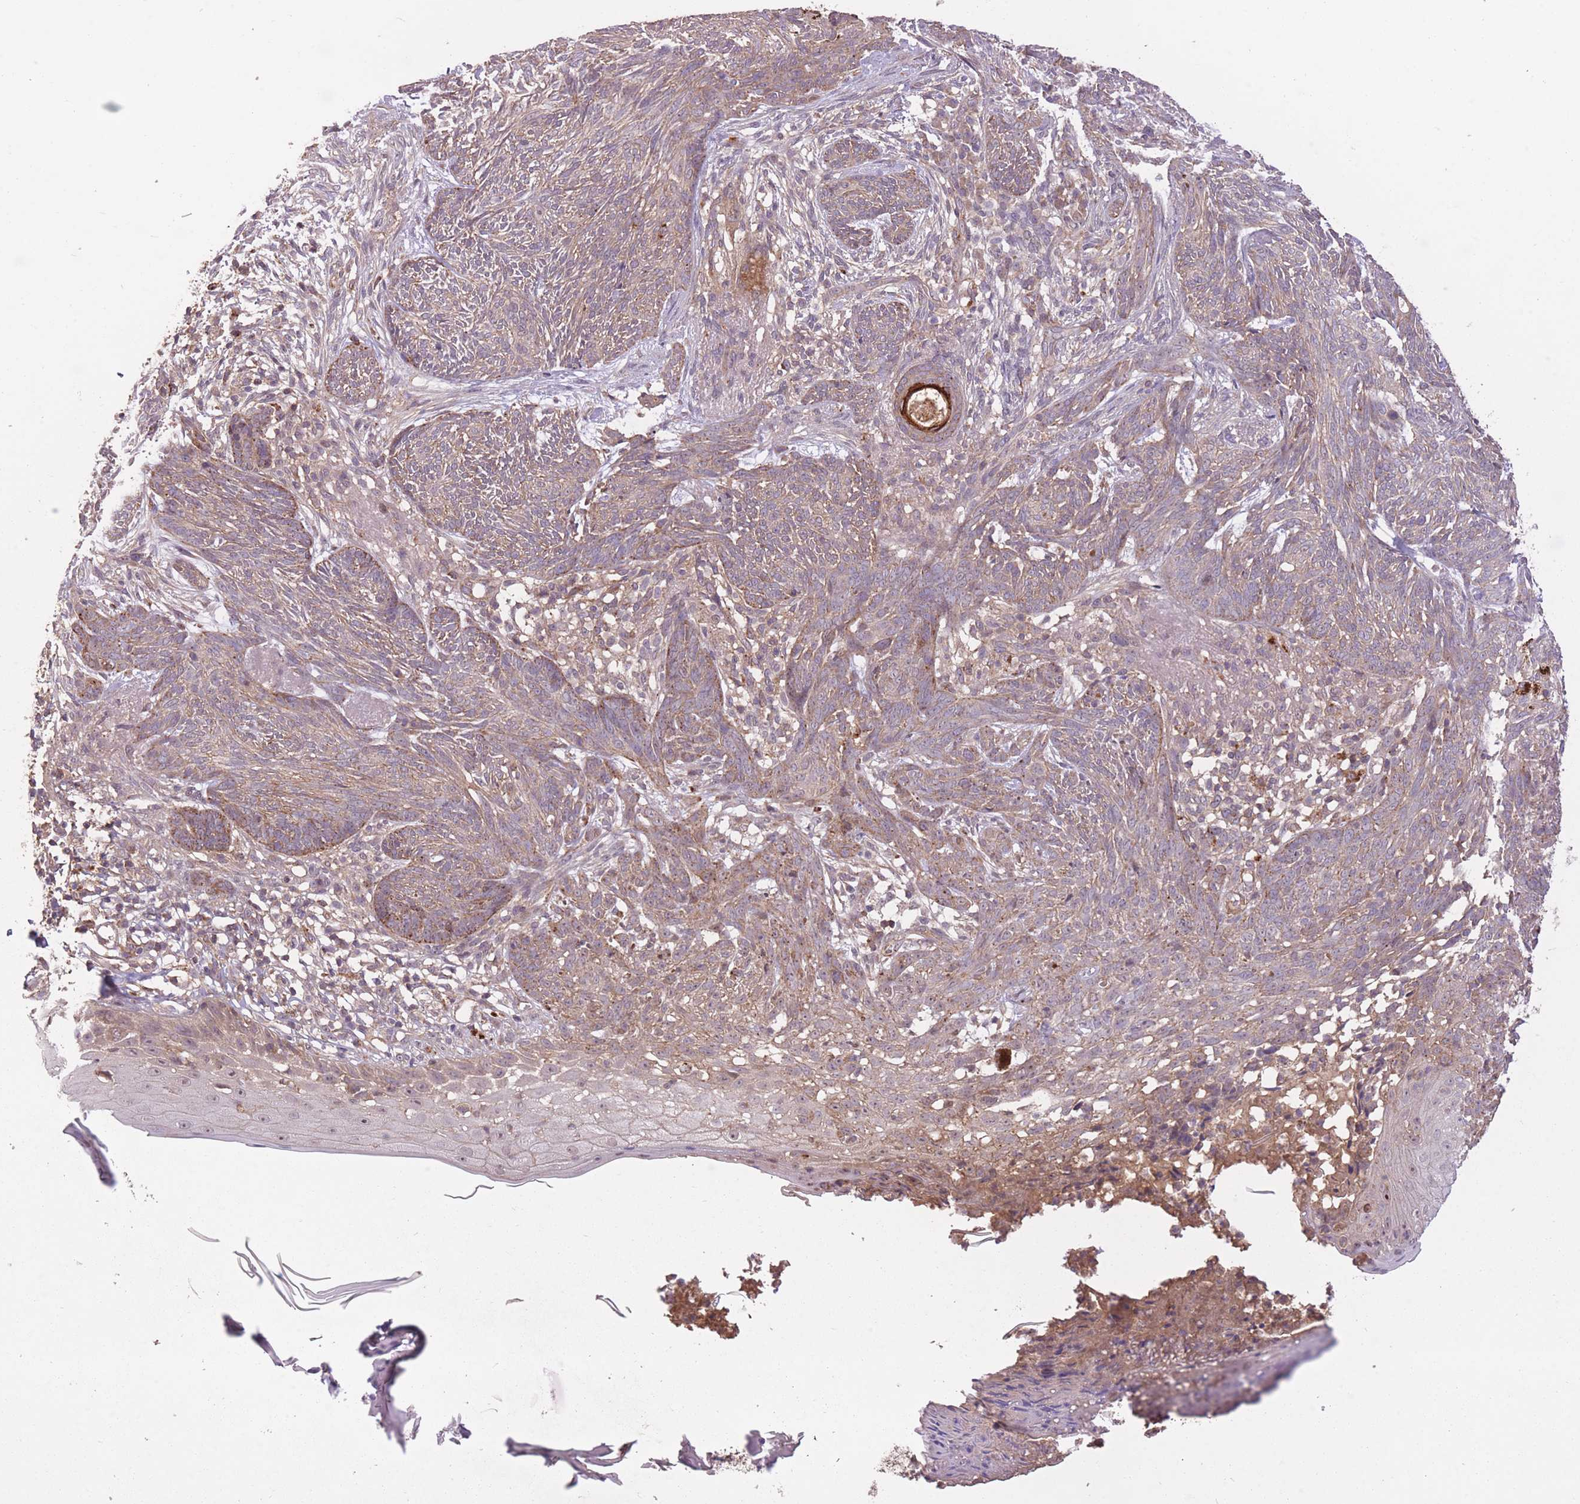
{"staining": {"intensity": "weak", "quantity": ">75%", "location": "cytoplasmic/membranous"}, "tissue": "skin cancer", "cell_type": "Tumor cells", "image_type": "cancer", "snomed": [{"axis": "morphology", "description": "Basal cell carcinoma"}, {"axis": "topography", "description": "Skin"}], "caption": "The histopathology image reveals staining of skin cancer, revealing weak cytoplasmic/membranous protein expression (brown color) within tumor cells.", "gene": "POLR3F", "patient": {"sex": "male", "age": 73}}